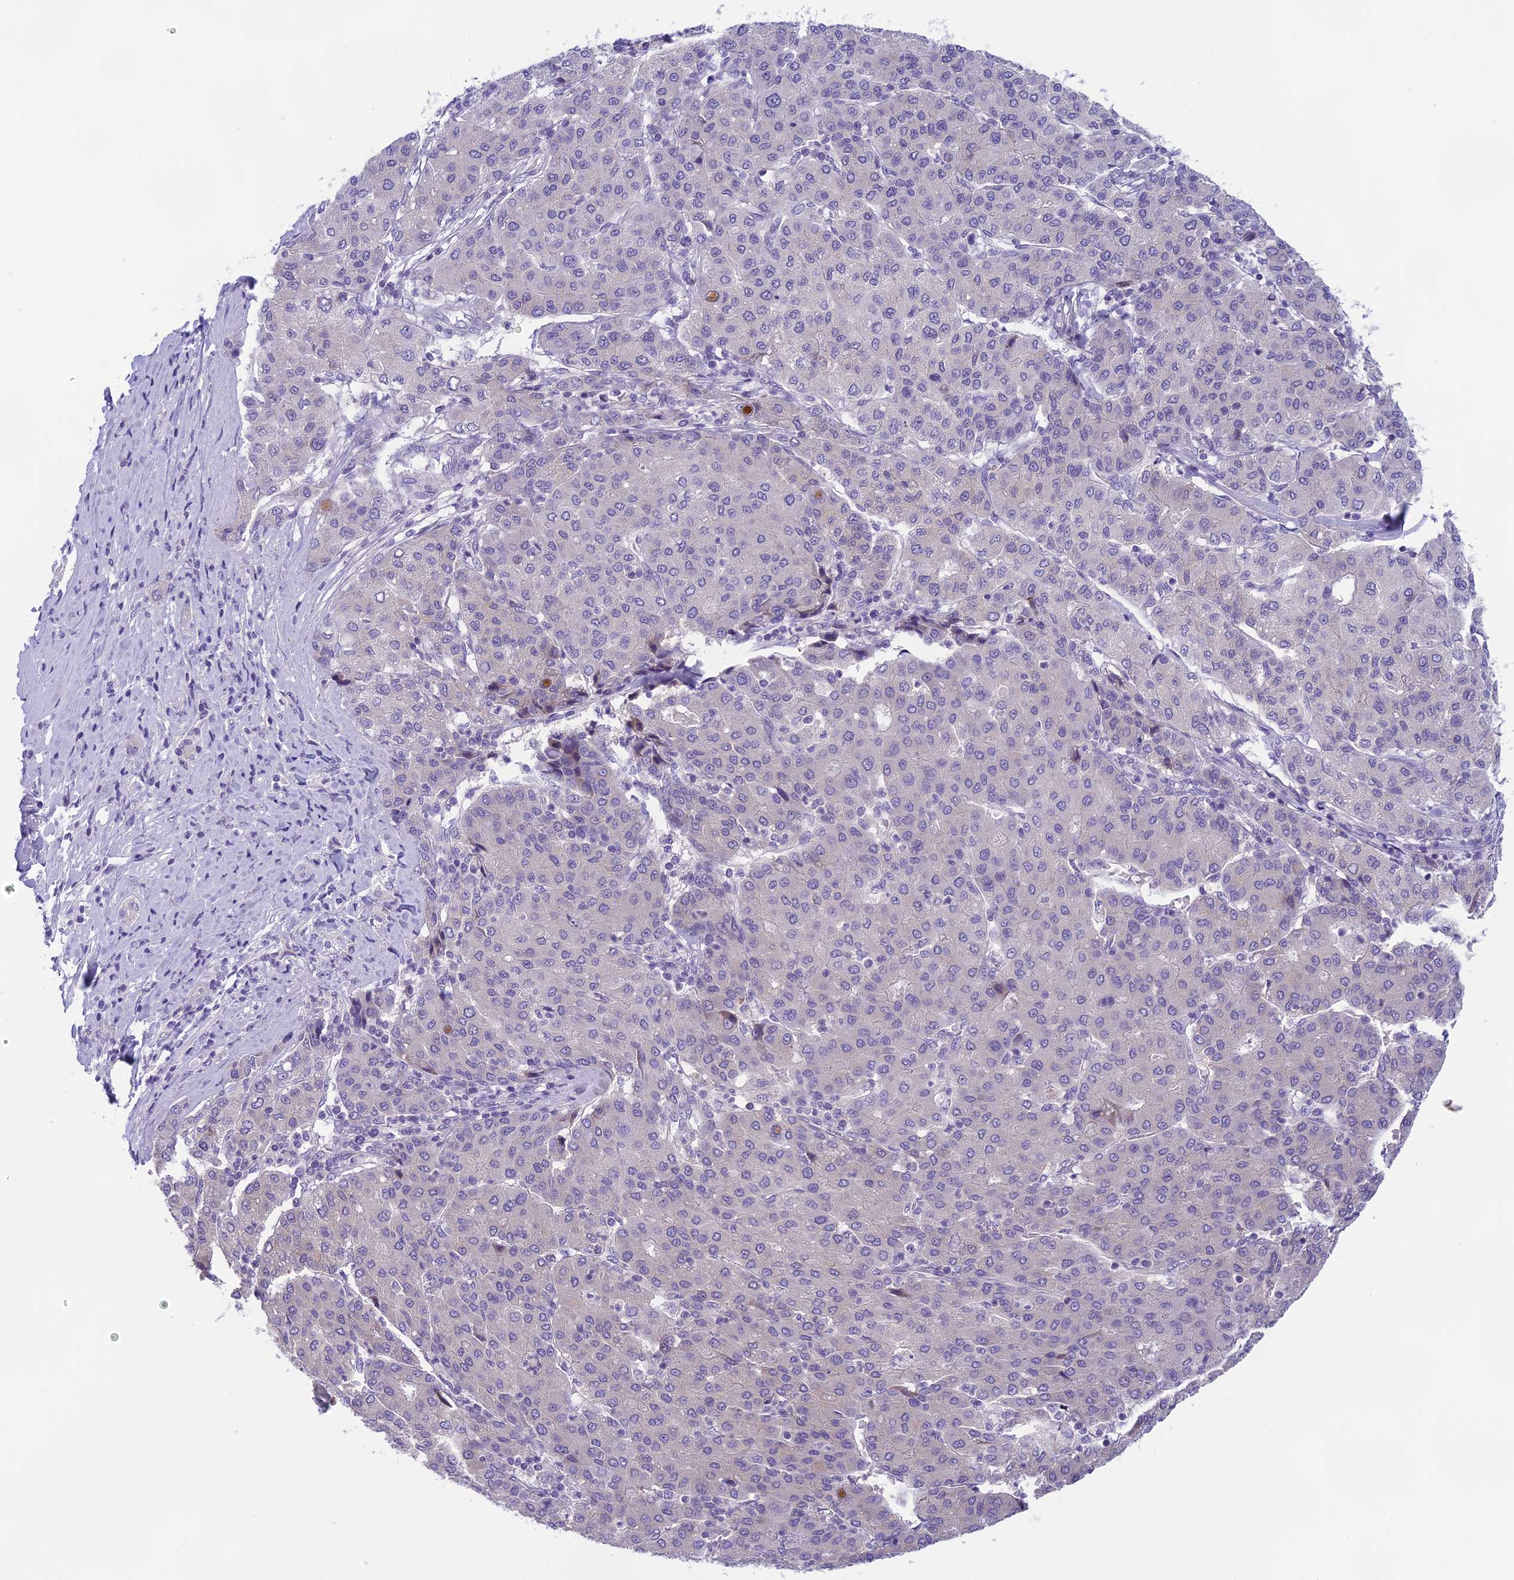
{"staining": {"intensity": "negative", "quantity": "none", "location": "none"}, "tissue": "liver cancer", "cell_type": "Tumor cells", "image_type": "cancer", "snomed": [{"axis": "morphology", "description": "Carcinoma, Hepatocellular, NOS"}, {"axis": "topography", "description": "Liver"}], "caption": "A high-resolution micrograph shows IHC staining of liver cancer (hepatocellular carcinoma), which exhibits no significant staining in tumor cells.", "gene": "ARHGEF37", "patient": {"sex": "male", "age": 65}}